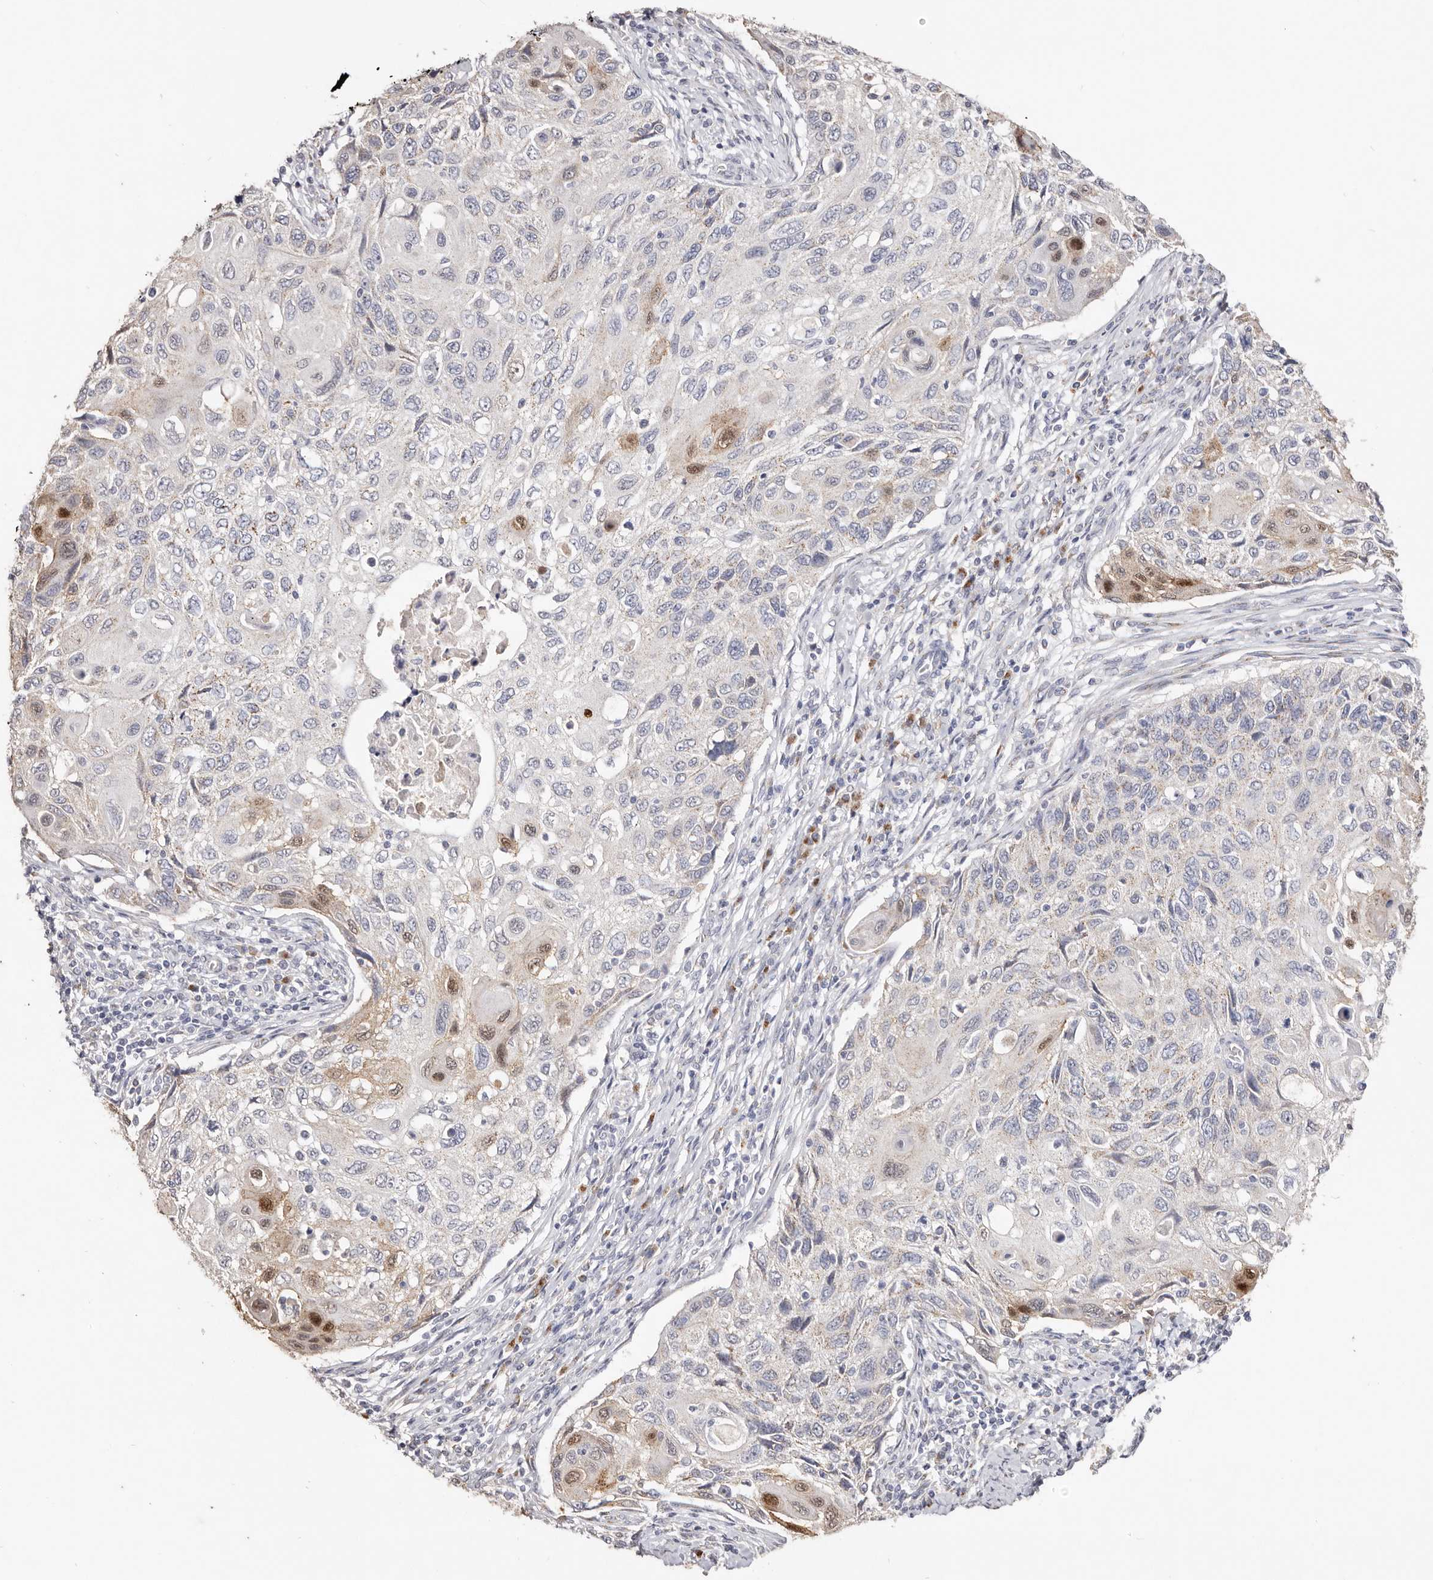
{"staining": {"intensity": "moderate", "quantity": "<25%", "location": "cytoplasmic/membranous,nuclear"}, "tissue": "cervical cancer", "cell_type": "Tumor cells", "image_type": "cancer", "snomed": [{"axis": "morphology", "description": "Squamous cell carcinoma, NOS"}, {"axis": "topography", "description": "Cervix"}], "caption": "IHC (DAB) staining of human cervical squamous cell carcinoma reveals moderate cytoplasmic/membranous and nuclear protein staining in about <25% of tumor cells.", "gene": "LGALS7B", "patient": {"sex": "female", "age": 70}}